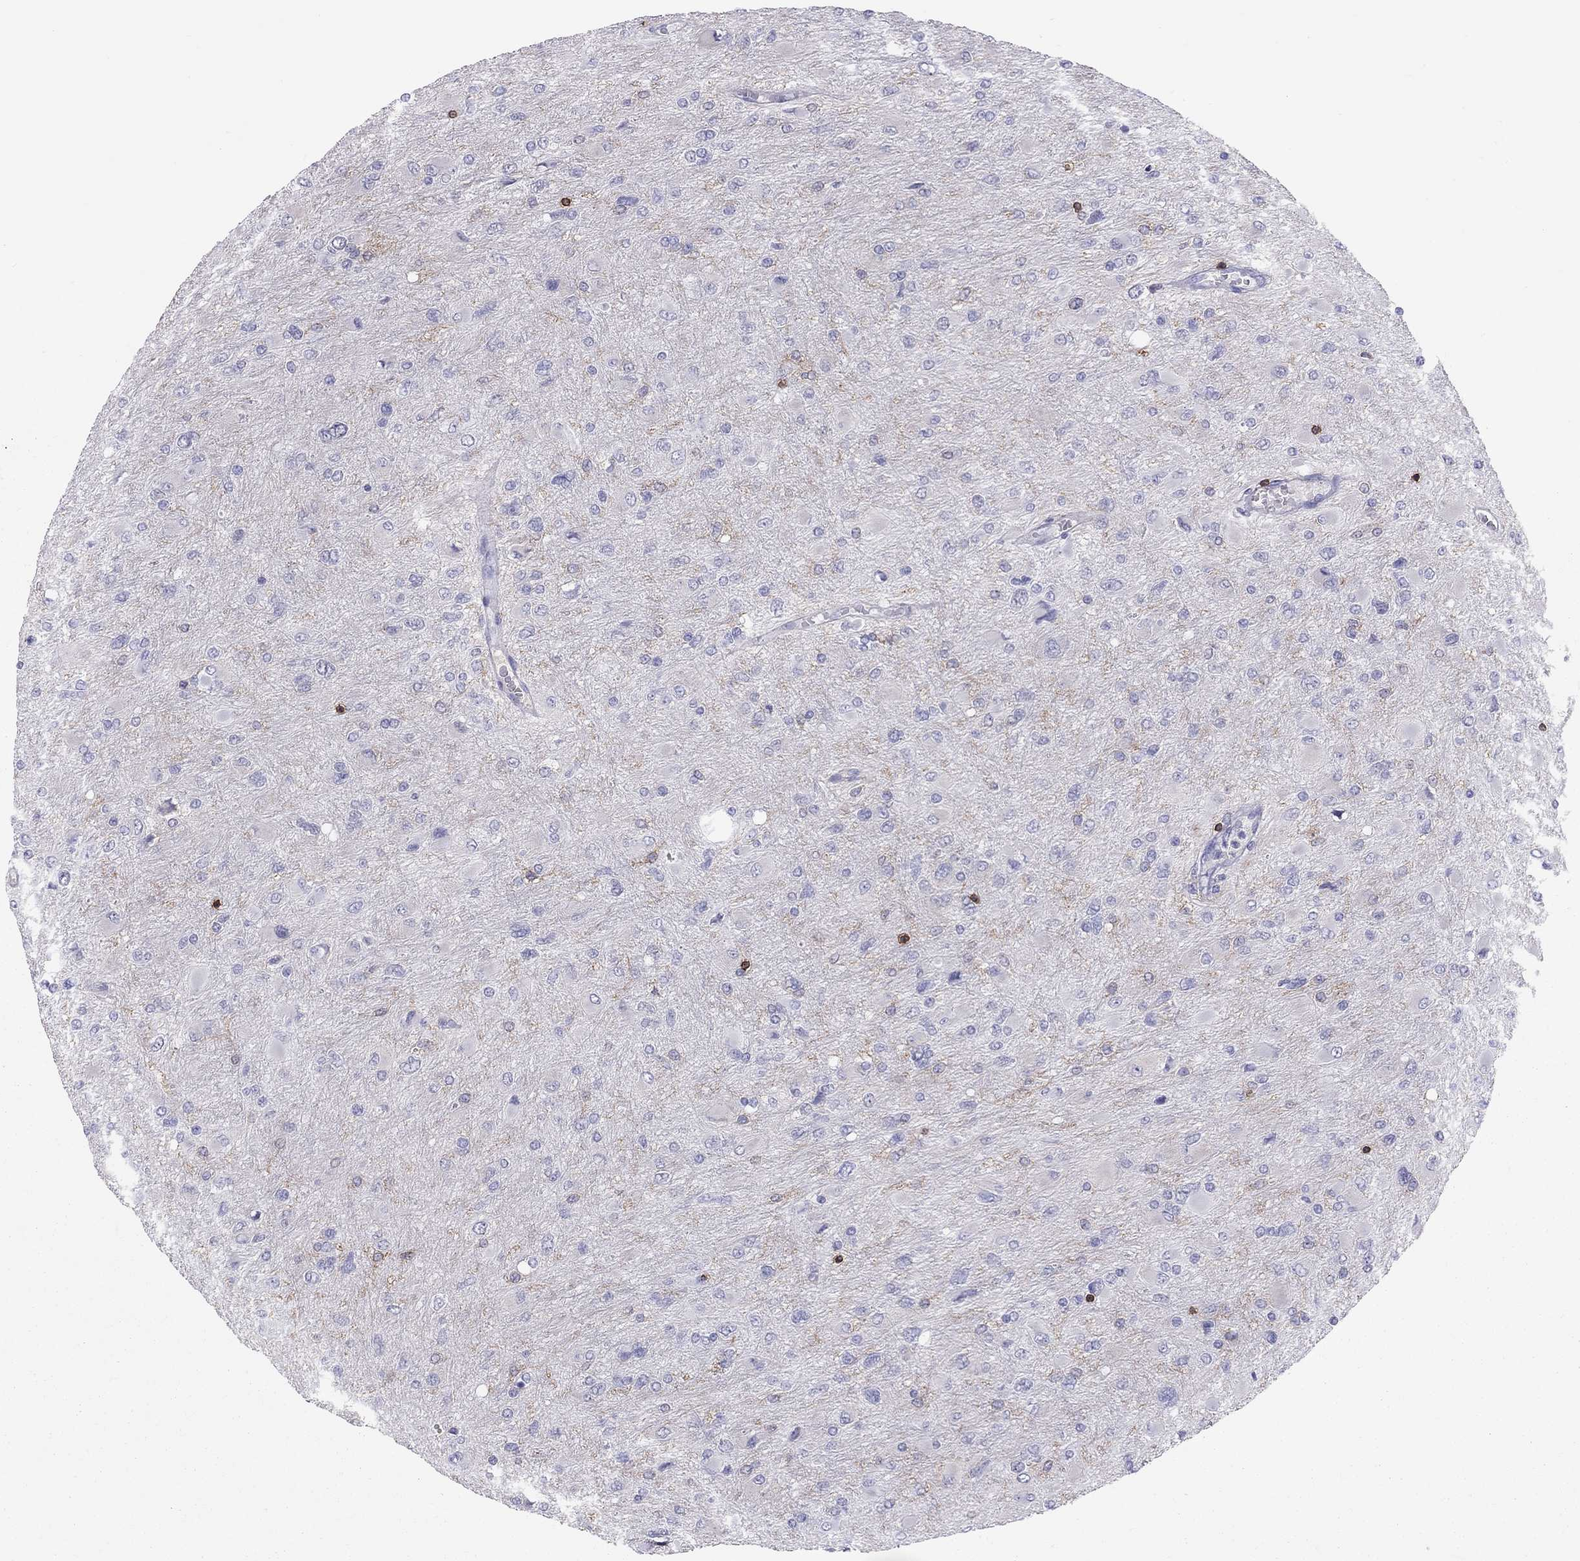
{"staining": {"intensity": "negative", "quantity": "none", "location": "none"}, "tissue": "glioma", "cell_type": "Tumor cells", "image_type": "cancer", "snomed": [{"axis": "morphology", "description": "Glioma, malignant, High grade"}, {"axis": "topography", "description": "Cerebral cortex"}], "caption": "Protein analysis of glioma exhibits no significant staining in tumor cells.", "gene": "MND1", "patient": {"sex": "female", "age": 36}}